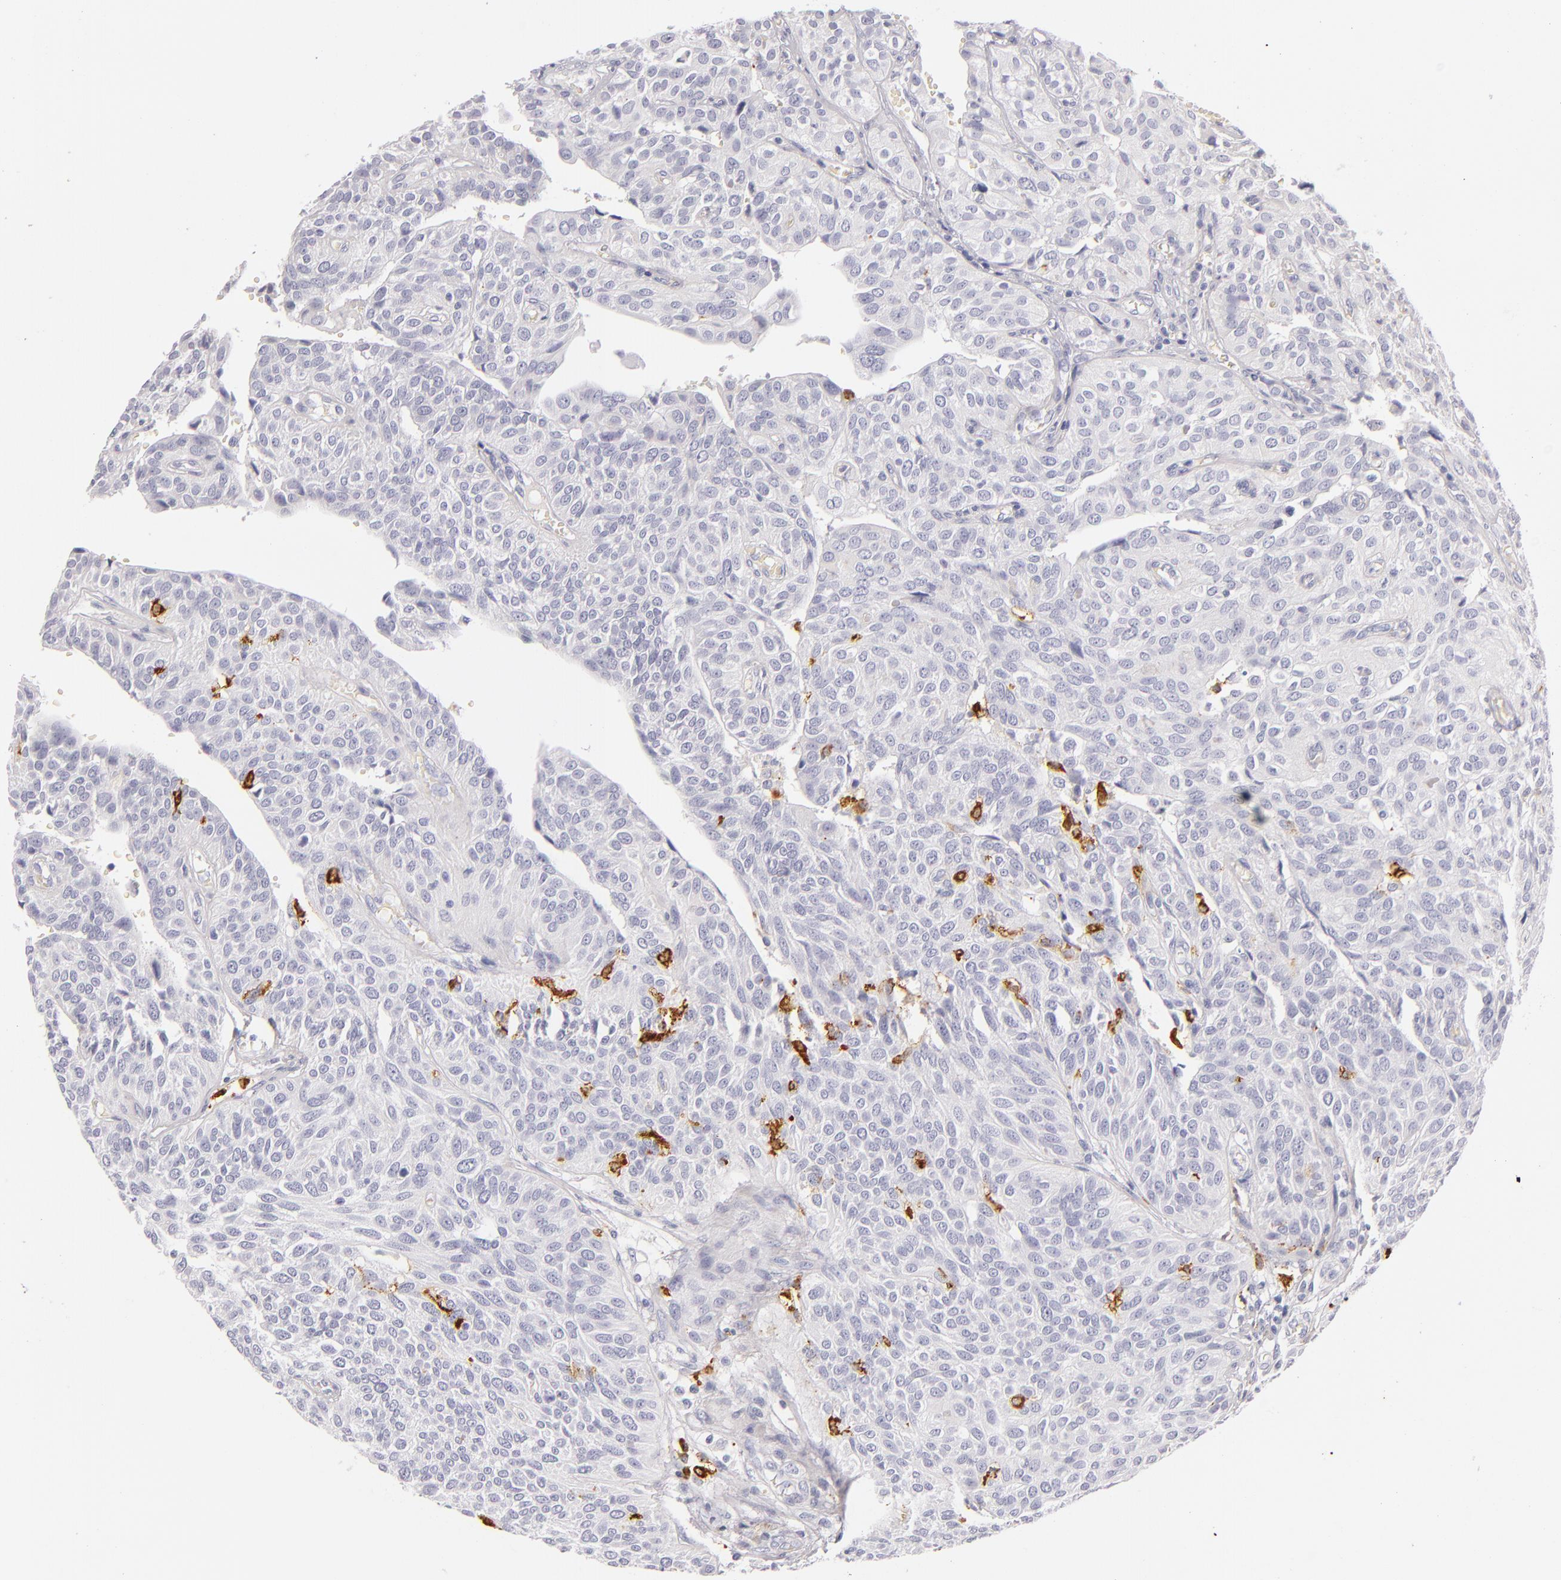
{"staining": {"intensity": "negative", "quantity": "none", "location": "none"}, "tissue": "urothelial cancer", "cell_type": "Tumor cells", "image_type": "cancer", "snomed": [{"axis": "morphology", "description": "Urothelial carcinoma, High grade"}, {"axis": "topography", "description": "Urinary bladder"}], "caption": "Tumor cells show no significant protein positivity in urothelial carcinoma (high-grade).", "gene": "CD207", "patient": {"sex": "male", "age": 56}}